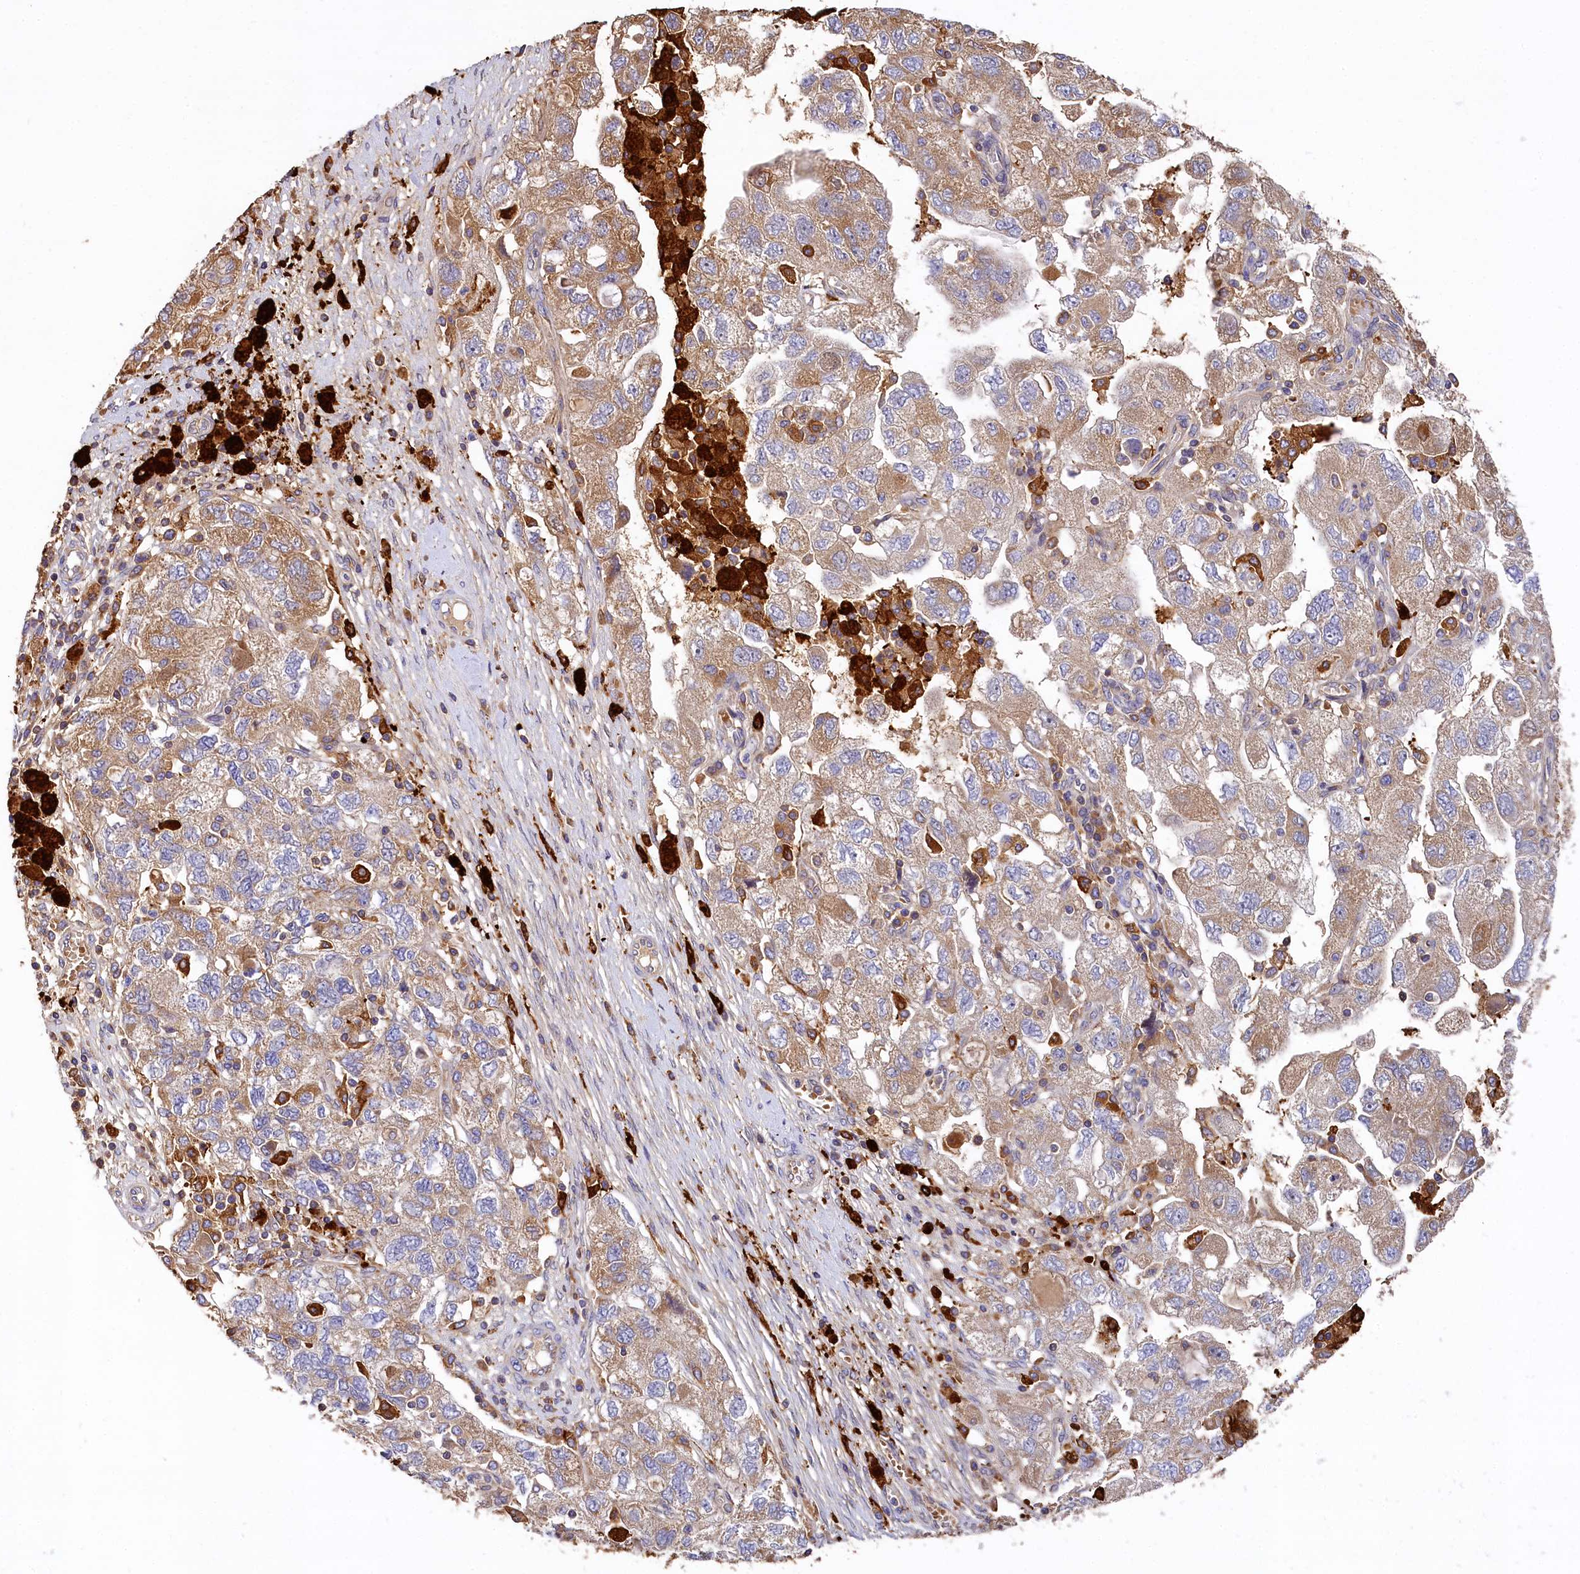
{"staining": {"intensity": "moderate", "quantity": ">75%", "location": "cytoplasmic/membranous"}, "tissue": "ovarian cancer", "cell_type": "Tumor cells", "image_type": "cancer", "snomed": [{"axis": "morphology", "description": "Carcinoma, NOS"}, {"axis": "morphology", "description": "Cystadenocarcinoma, serous, NOS"}, {"axis": "topography", "description": "Ovary"}], "caption": "Protein expression analysis of ovarian carcinoma reveals moderate cytoplasmic/membranous staining in approximately >75% of tumor cells.", "gene": "SEC31B", "patient": {"sex": "female", "age": 69}}